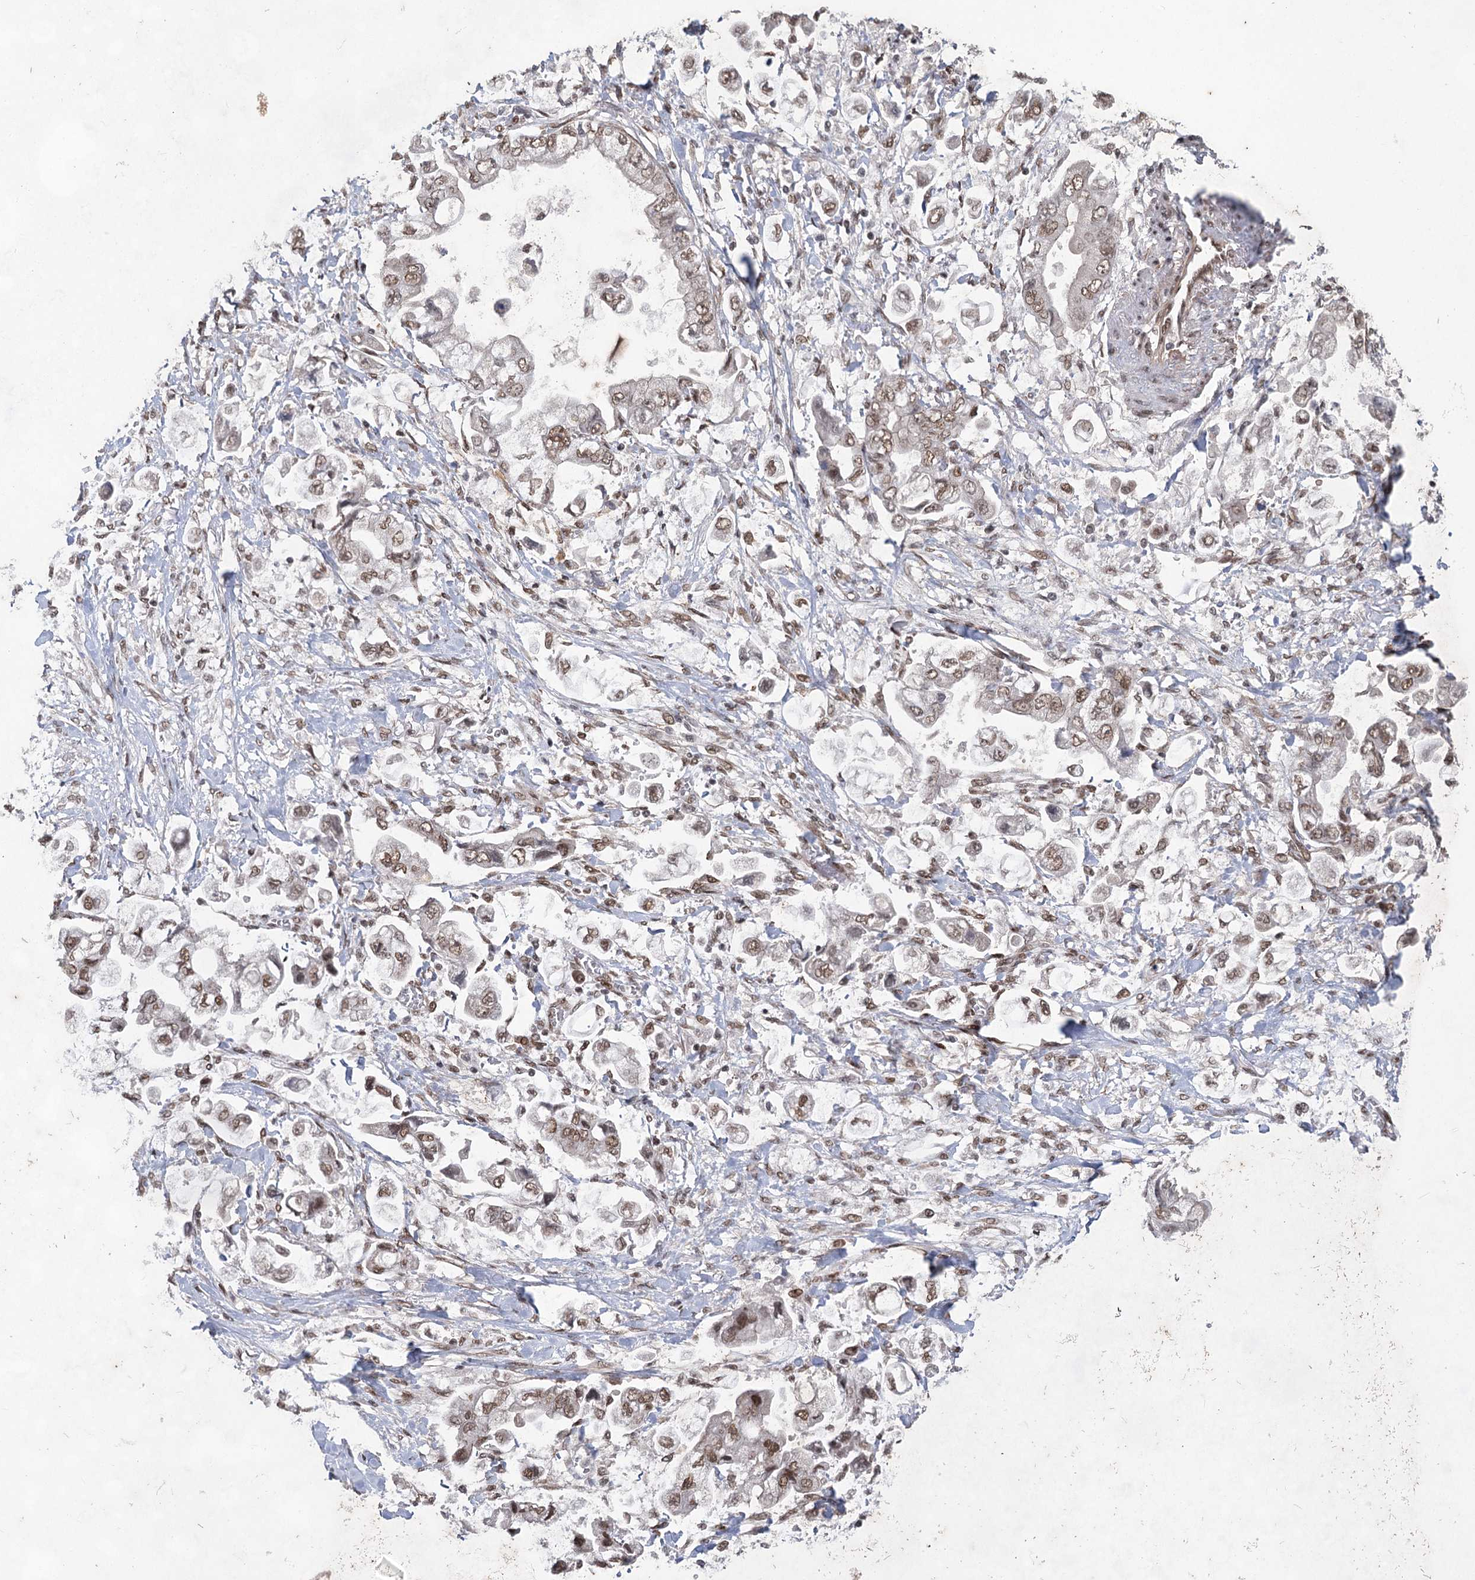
{"staining": {"intensity": "weak", "quantity": ">75%", "location": "nuclear"}, "tissue": "stomach cancer", "cell_type": "Tumor cells", "image_type": "cancer", "snomed": [{"axis": "morphology", "description": "Adenocarcinoma, NOS"}, {"axis": "topography", "description": "Stomach"}], "caption": "Tumor cells demonstrate weak nuclear staining in approximately >75% of cells in stomach cancer (adenocarcinoma).", "gene": "ZCCHC8", "patient": {"sex": "male", "age": 62}}